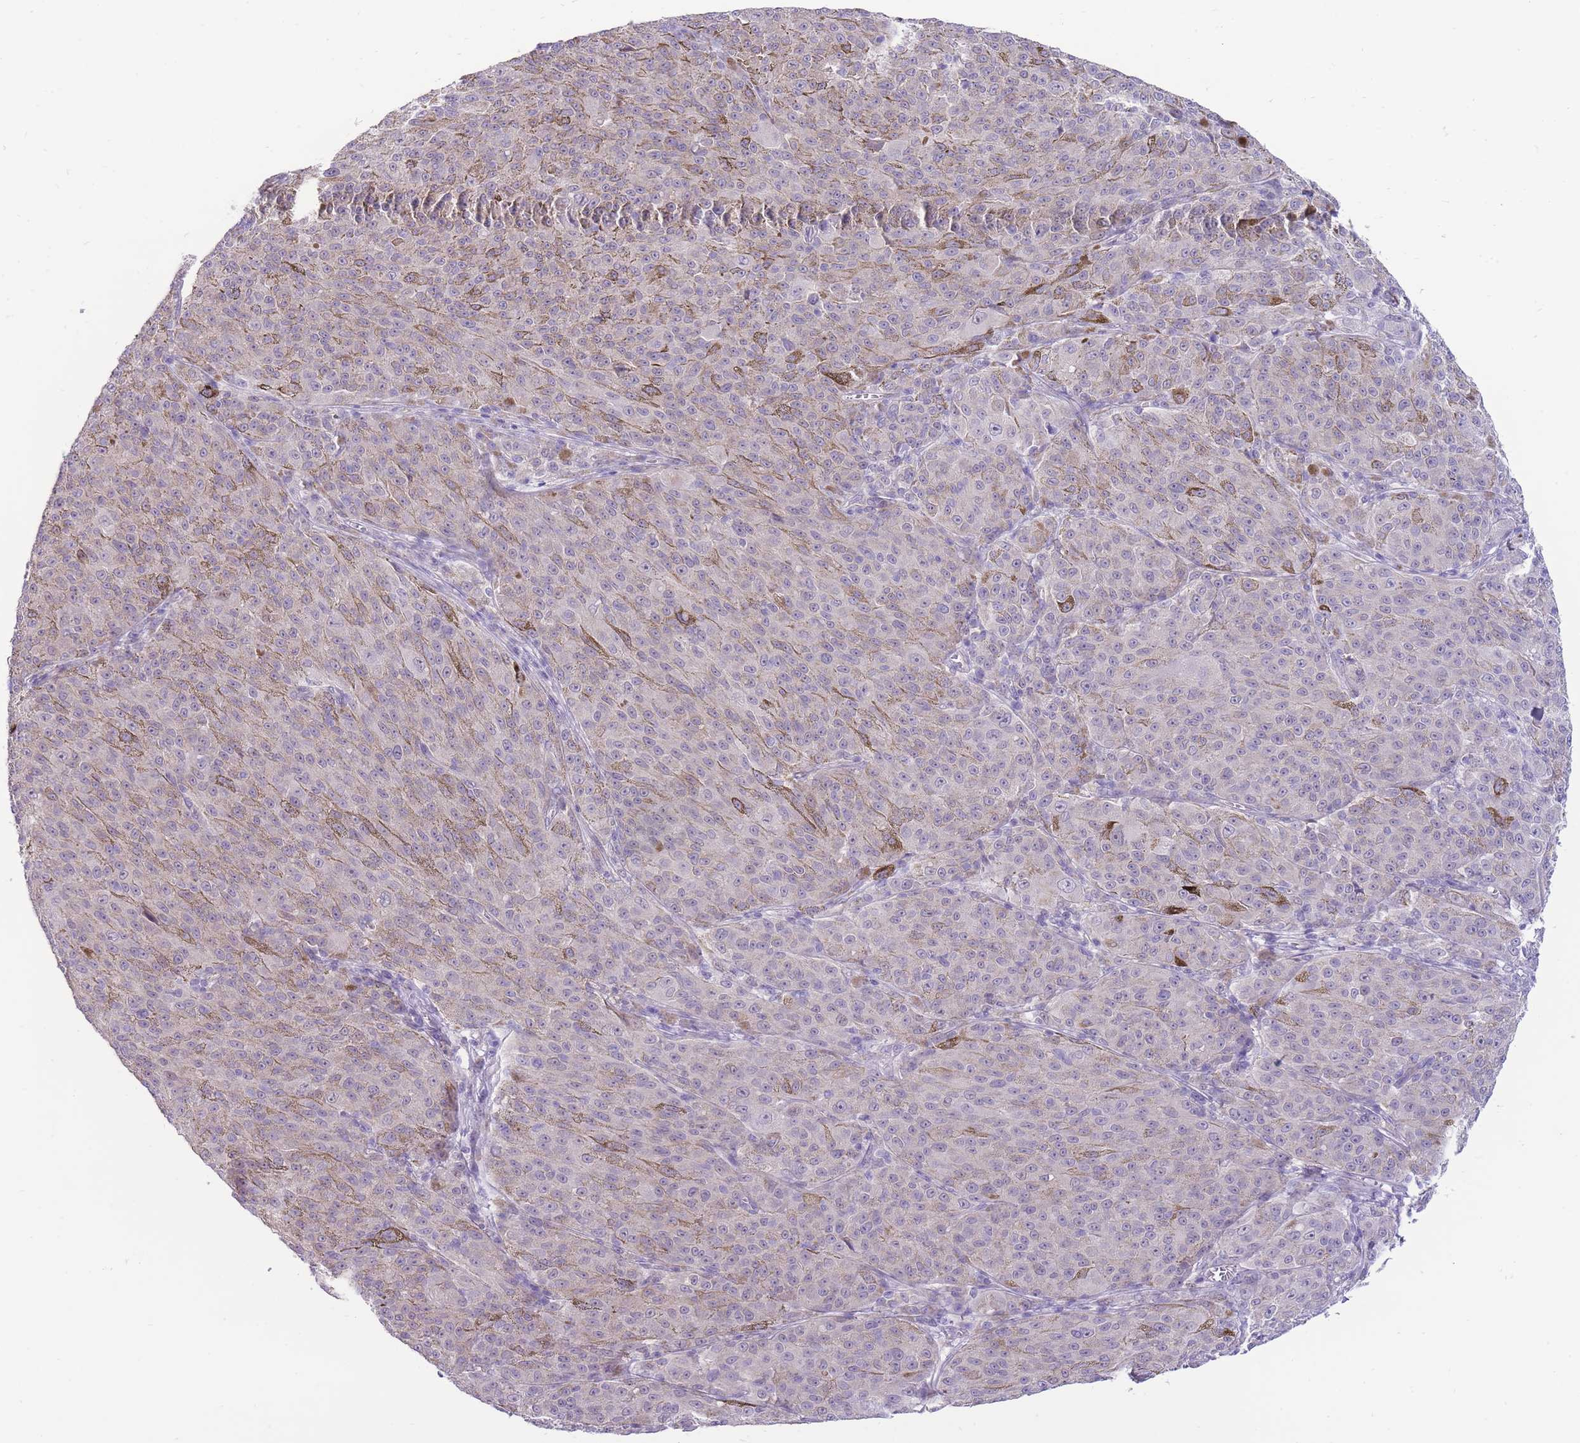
{"staining": {"intensity": "negative", "quantity": "none", "location": "none"}, "tissue": "melanoma", "cell_type": "Tumor cells", "image_type": "cancer", "snomed": [{"axis": "morphology", "description": "Malignant melanoma, NOS"}, {"axis": "topography", "description": "Skin"}], "caption": "DAB immunohistochemical staining of human melanoma exhibits no significant expression in tumor cells.", "gene": "ERICH4", "patient": {"sex": "female", "age": 52}}